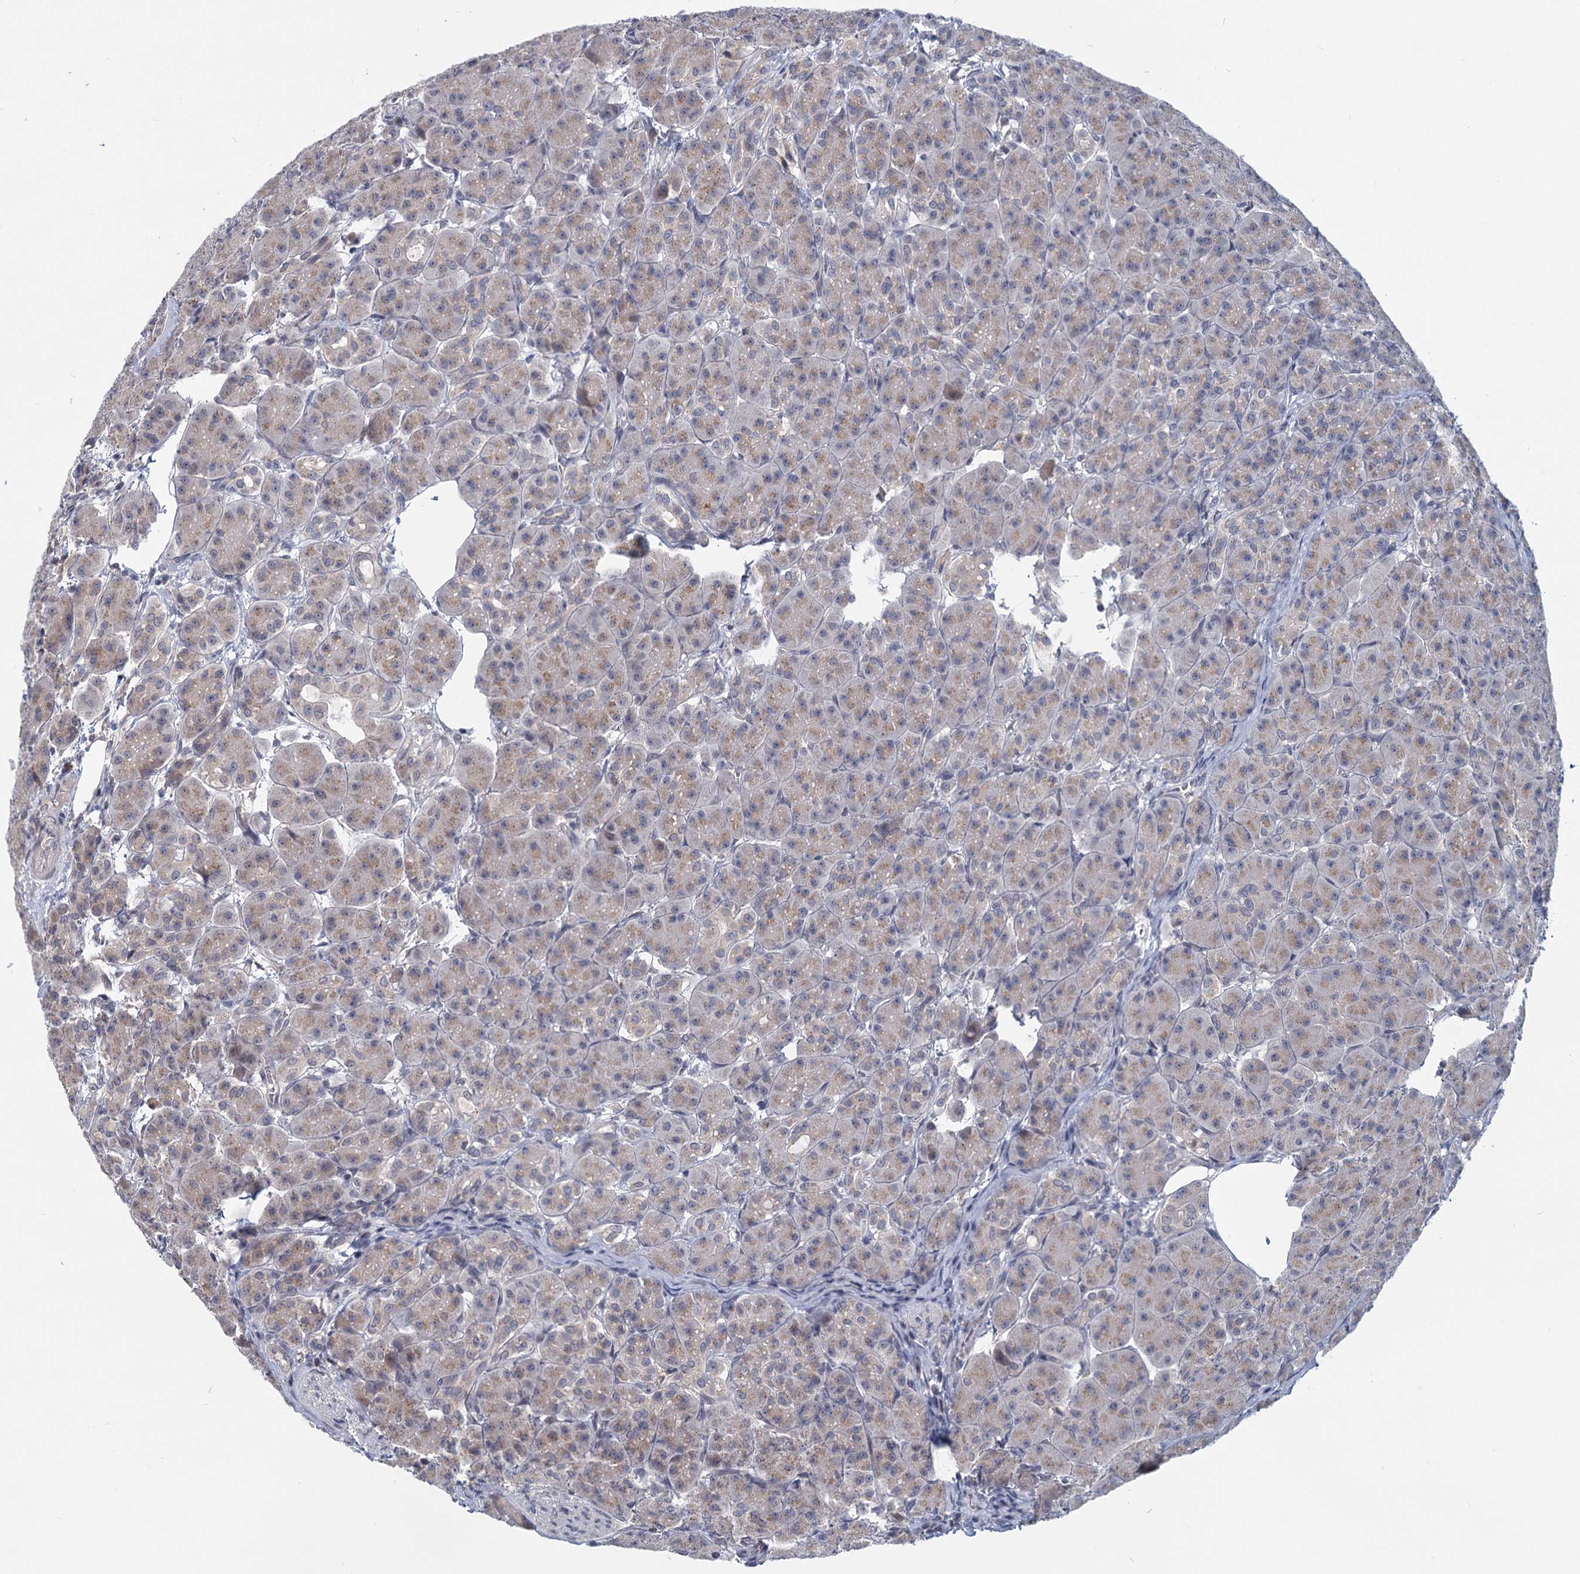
{"staining": {"intensity": "moderate", "quantity": "25%-75%", "location": "cytoplasmic/membranous"}, "tissue": "pancreas", "cell_type": "Exocrine glandular cells", "image_type": "normal", "snomed": [{"axis": "morphology", "description": "Normal tissue, NOS"}, {"axis": "topography", "description": "Pancreas"}], "caption": "This micrograph displays benign pancreas stained with IHC to label a protein in brown. The cytoplasmic/membranous of exocrine glandular cells show moderate positivity for the protein. Nuclei are counter-stained blue.", "gene": "STAP1", "patient": {"sex": "male", "age": 63}}